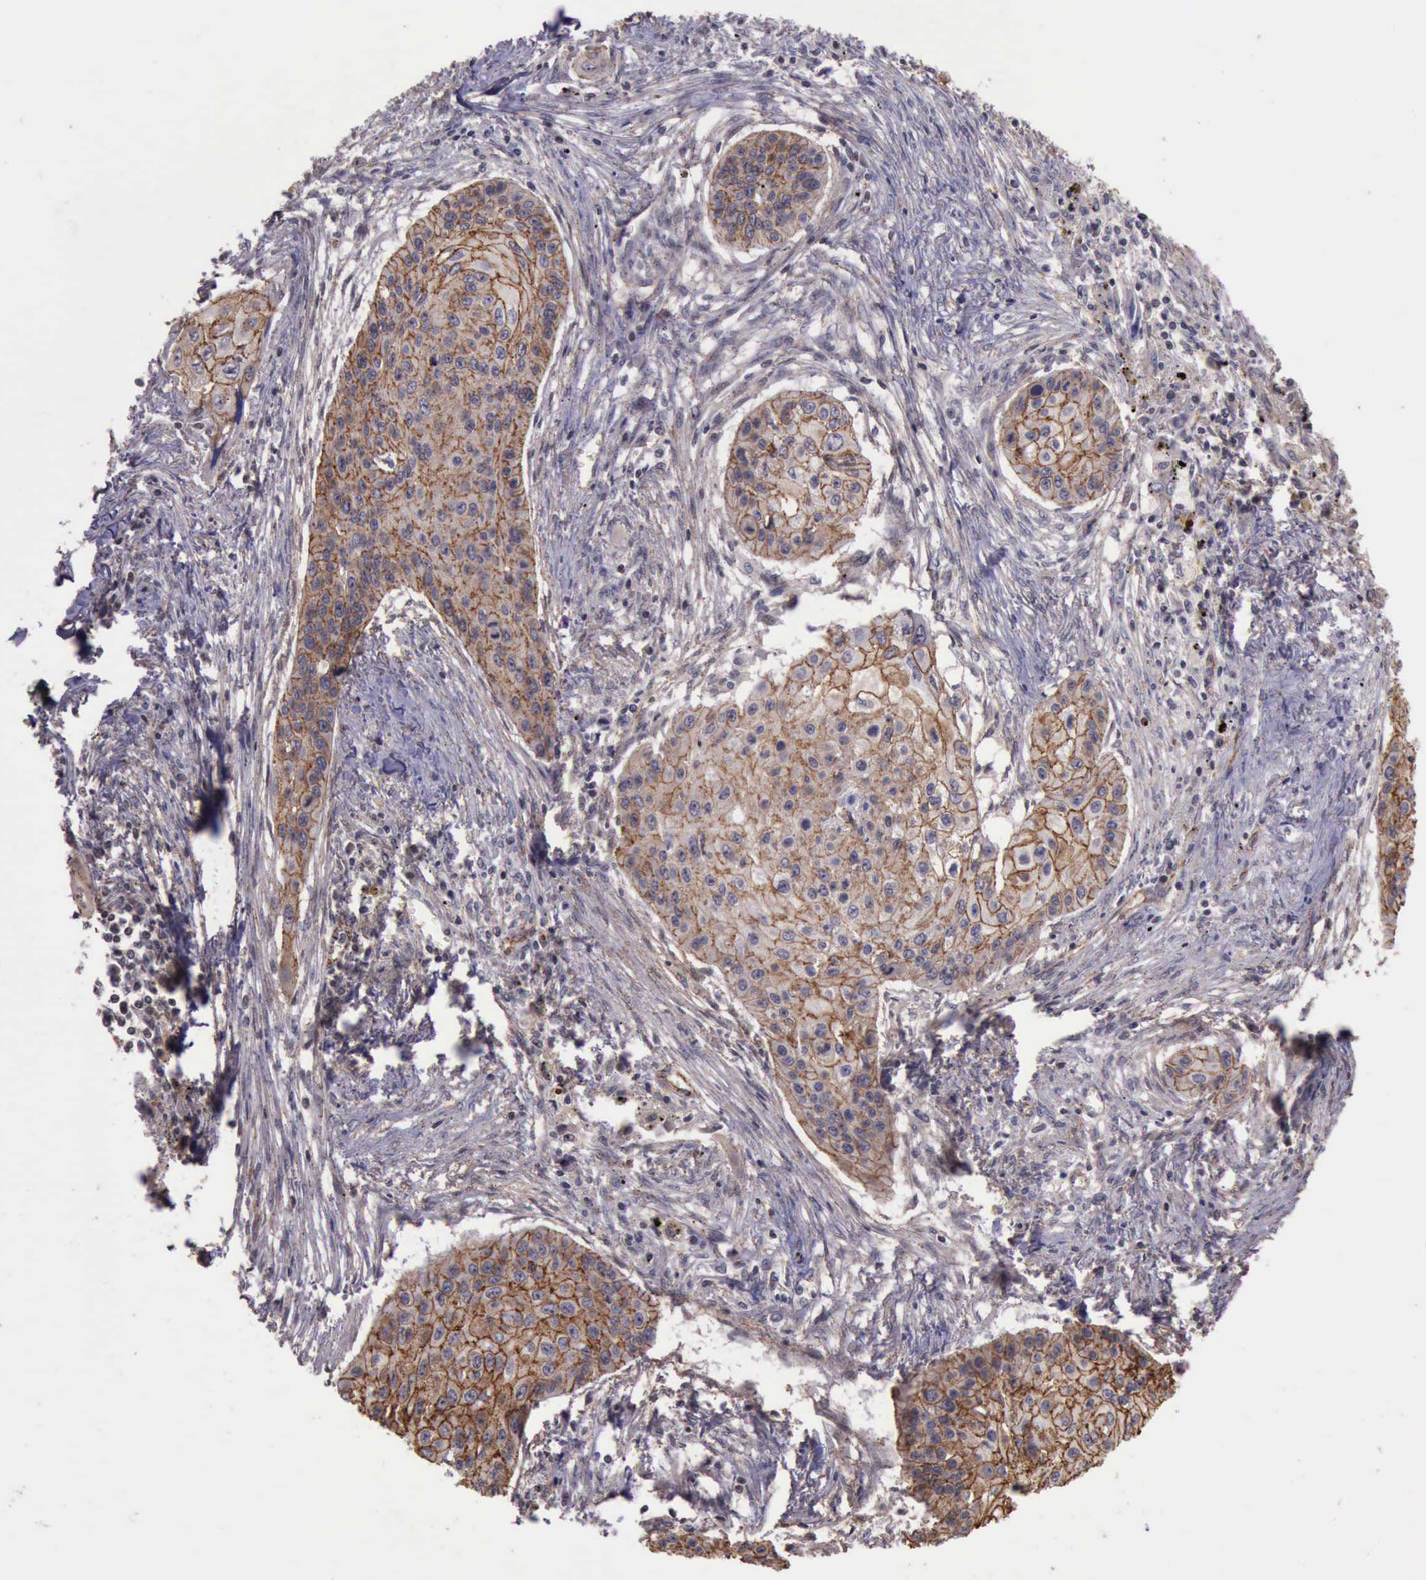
{"staining": {"intensity": "moderate", "quantity": ">75%", "location": "cytoplasmic/membranous"}, "tissue": "lung cancer", "cell_type": "Tumor cells", "image_type": "cancer", "snomed": [{"axis": "morphology", "description": "Squamous cell carcinoma, NOS"}, {"axis": "topography", "description": "Lung"}], "caption": "Human lung cancer (squamous cell carcinoma) stained with a protein marker demonstrates moderate staining in tumor cells.", "gene": "CTNNB1", "patient": {"sex": "male", "age": 71}}